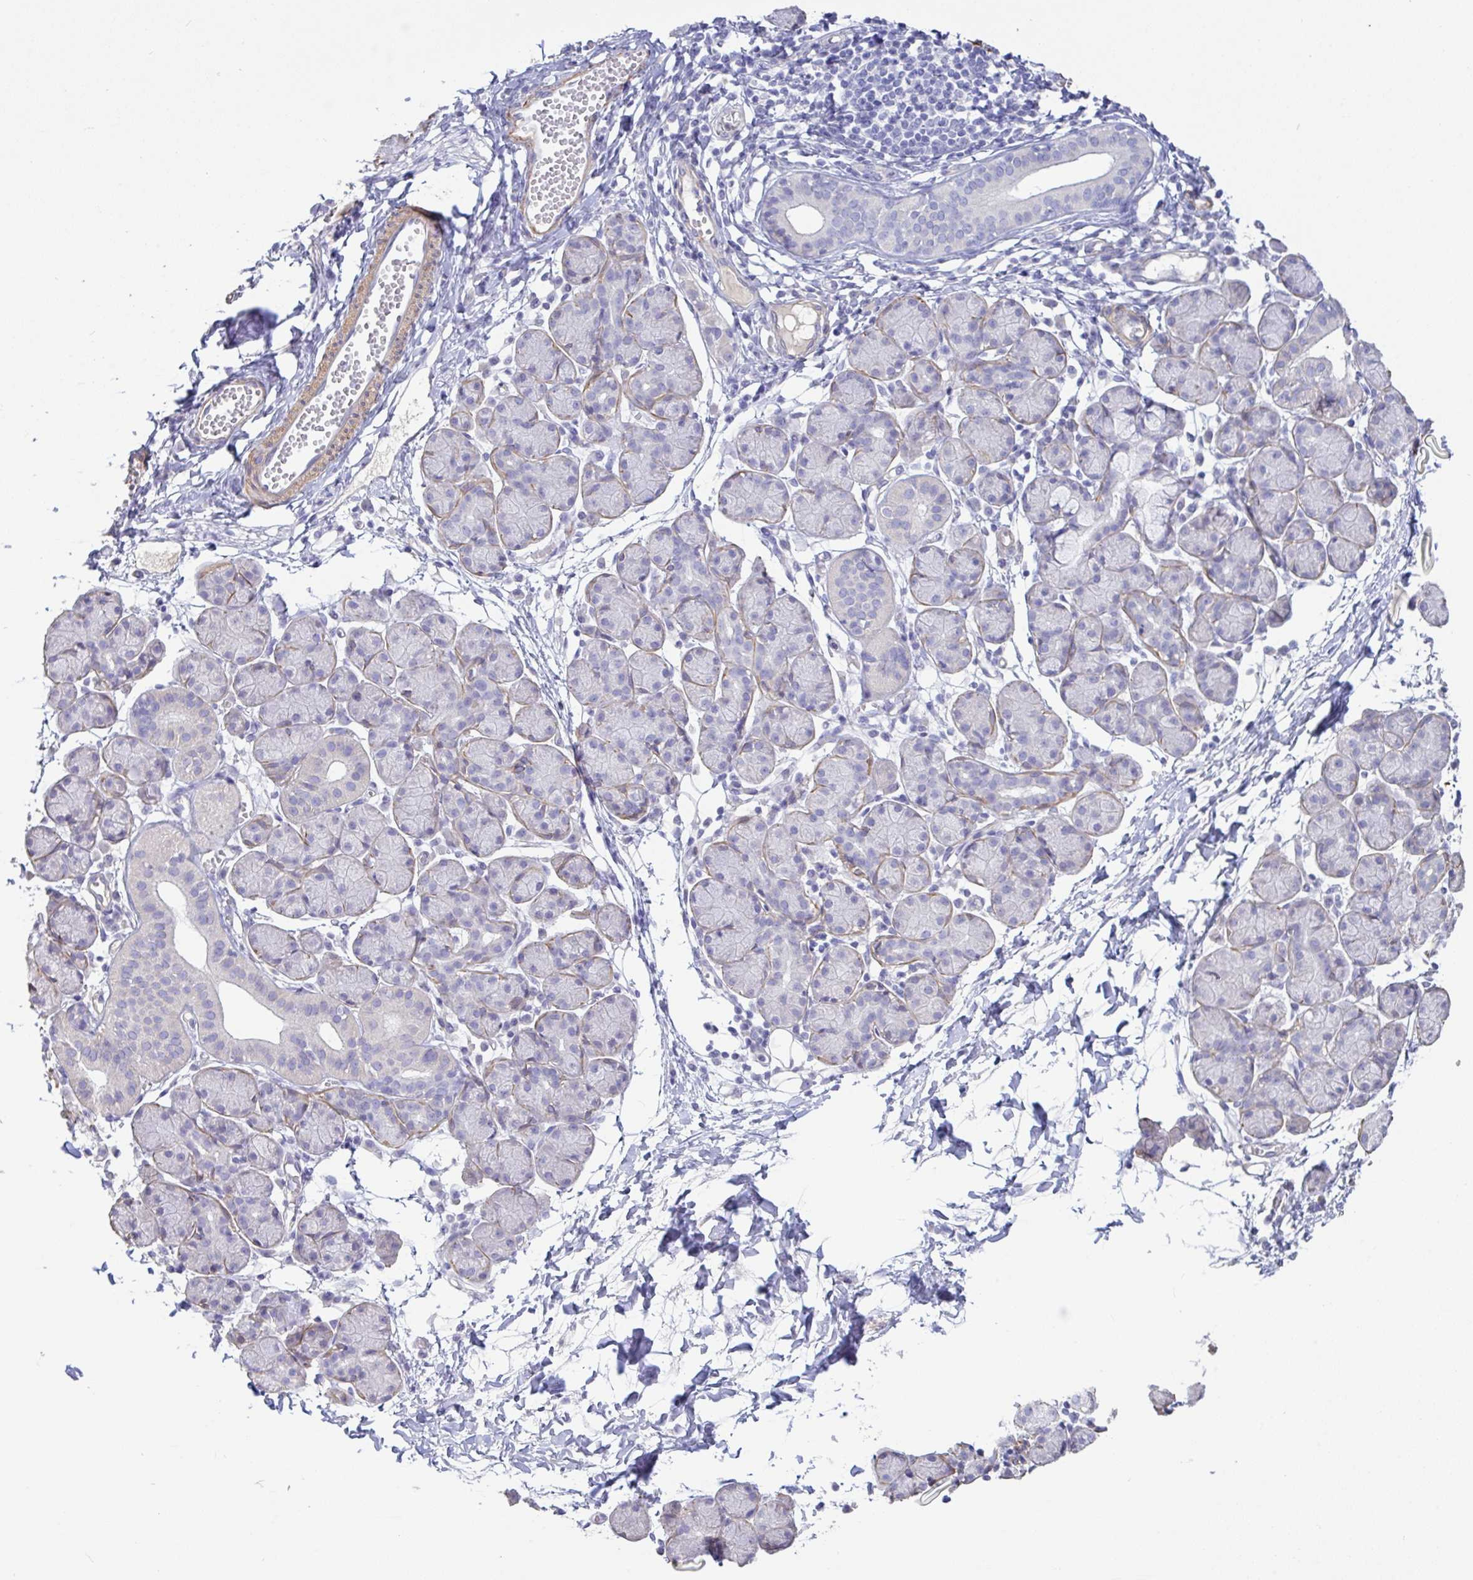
{"staining": {"intensity": "moderate", "quantity": "<25%", "location": "cytoplasmic/membranous"}, "tissue": "salivary gland", "cell_type": "Glandular cells", "image_type": "normal", "snomed": [{"axis": "morphology", "description": "Normal tissue, NOS"}, {"axis": "morphology", "description": "Inflammation, NOS"}, {"axis": "topography", "description": "Lymph node"}, {"axis": "topography", "description": "Salivary gland"}], "caption": "An image of salivary gland stained for a protein displays moderate cytoplasmic/membranous brown staining in glandular cells.", "gene": "PYGM", "patient": {"sex": "male", "age": 3}}